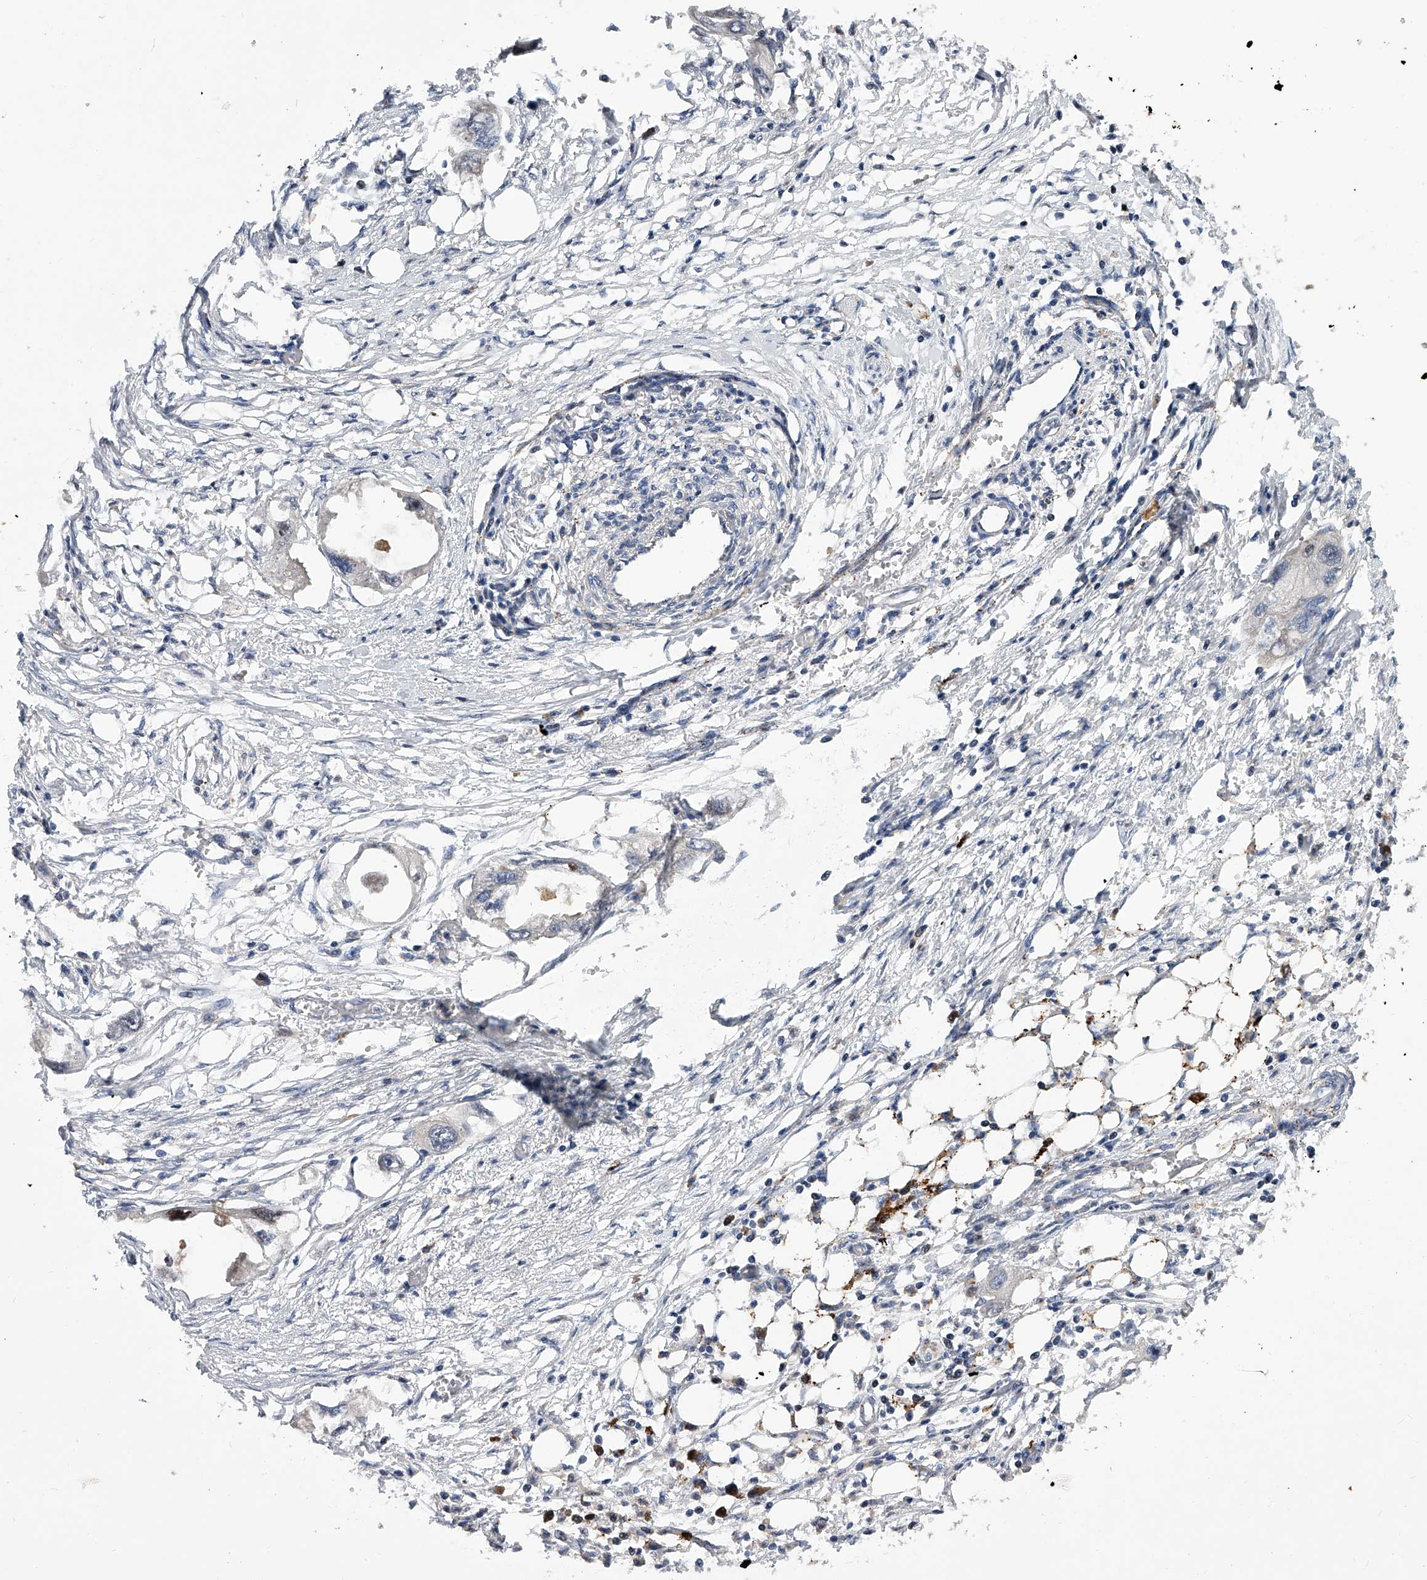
{"staining": {"intensity": "weak", "quantity": "<25%", "location": "cytoplasmic/membranous"}, "tissue": "endometrial cancer", "cell_type": "Tumor cells", "image_type": "cancer", "snomed": [{"axis": "morphology", "description": "Adenocarcinoma, NOS"}, {"axis": "morphology", "description": "Adenocarcinoma, metastatic, NOS"}, {"axis": "topography", "description": "Adipose tissue"}, {"axis": "topography", "description": "Endometrium"}], "caption": "Immunohistochemical staining of human endometrial cancer exhibits no significant positivity in tumor cells.", "gene": "PDSS2", "patient": {"sex": "female", "age": 67}}